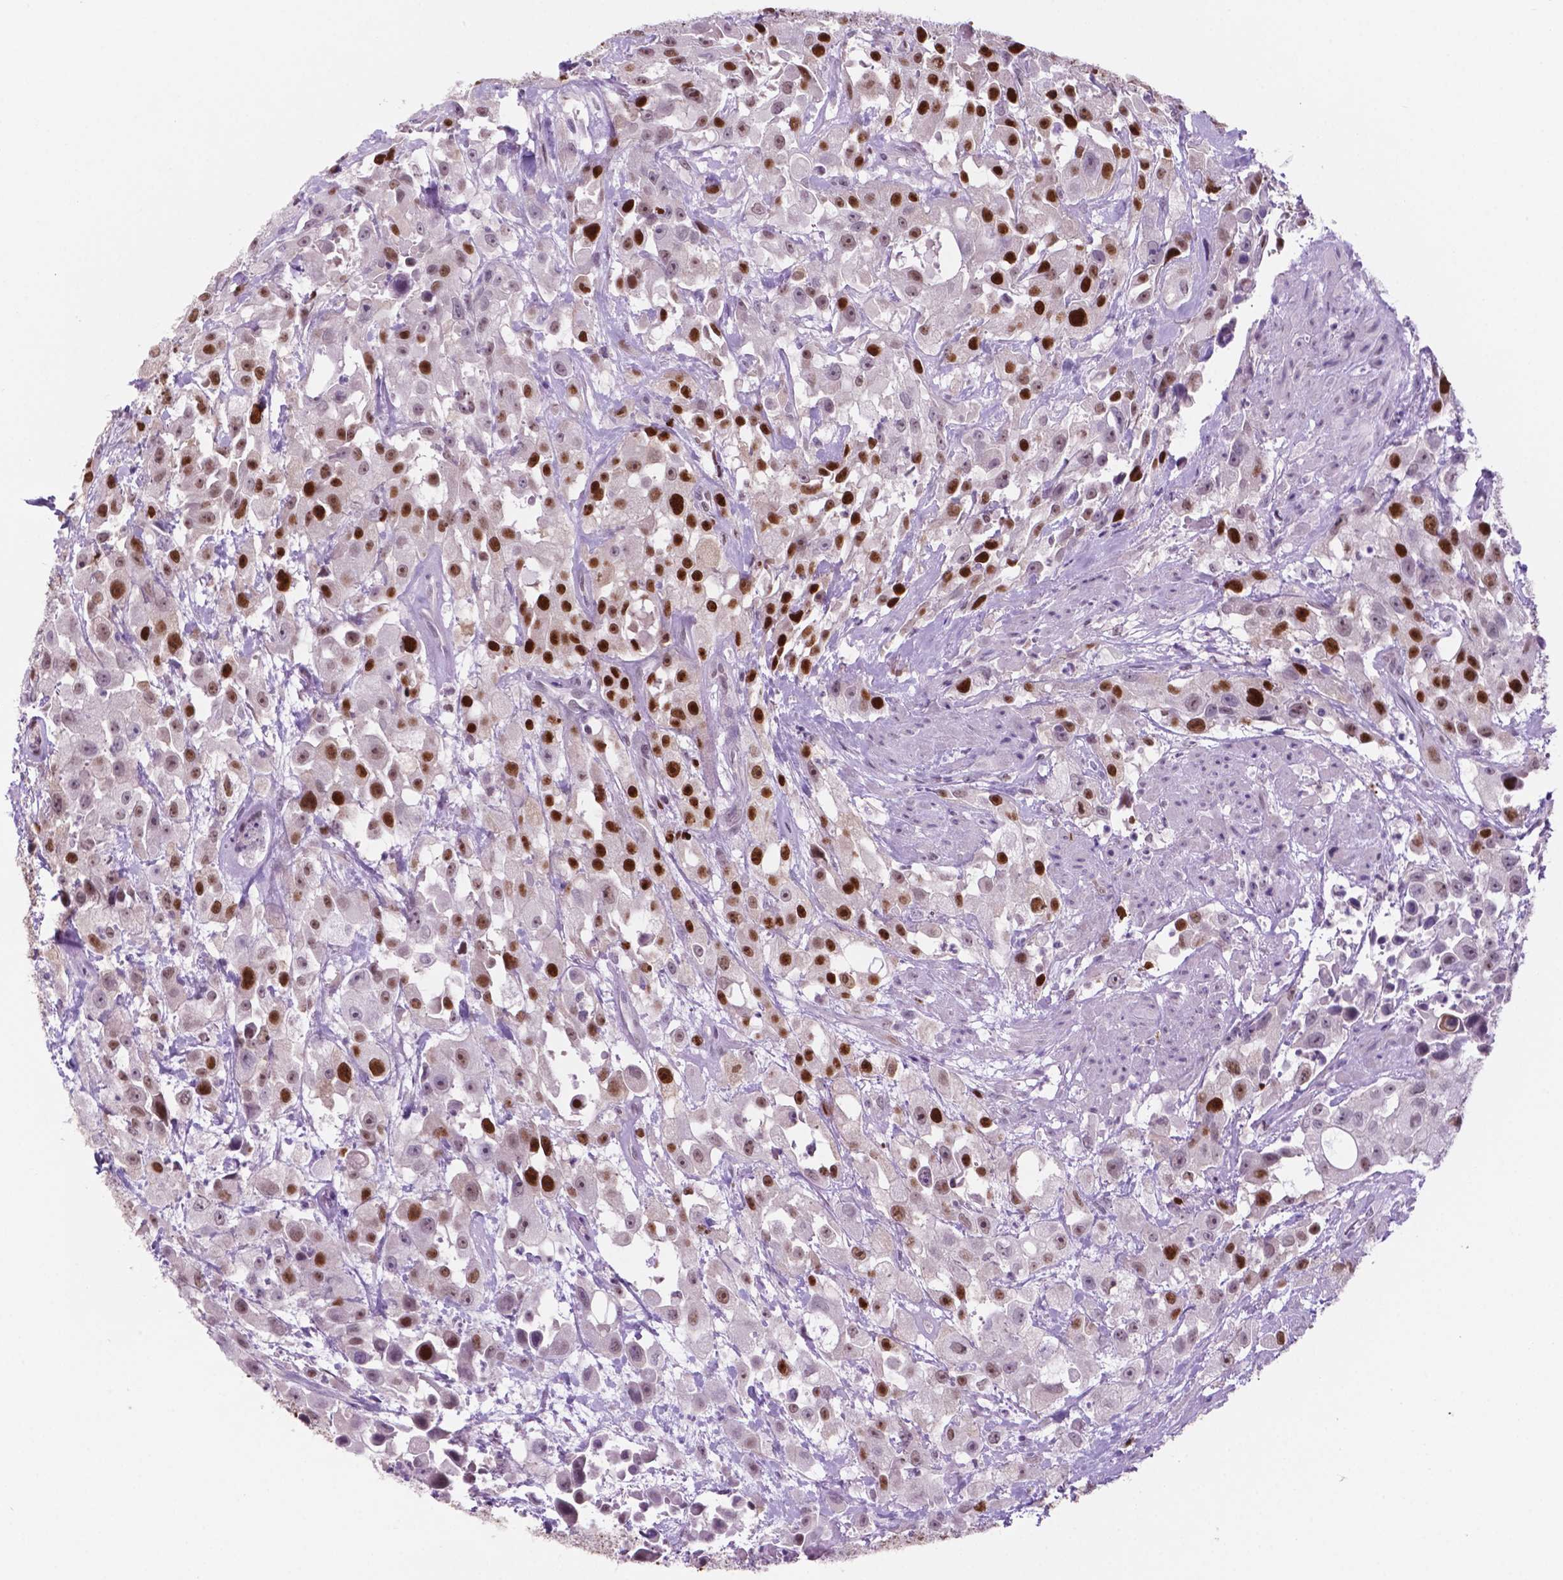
{"staining": {"intensity": "strong", "quantity": ">75%", "location": "nuclear"}, "tissue": "urothelial cancer", "cell_type": "Tumor cells", "image_type": "cancer", "snomed": [{"axis": "morphology", "description": "Urothelial carcinoma, High grade"}, {"axis": "topography", "description": "Urinary bladder"}], "caption": "A high-resolution image shows immunohistochemistry staining of urothelial cancer, which exhibits strong nuclear expression in approximately >75% of tumor cells.", "gene": "NCAPH2", "patient": {"sex": "male", "age": 79}}